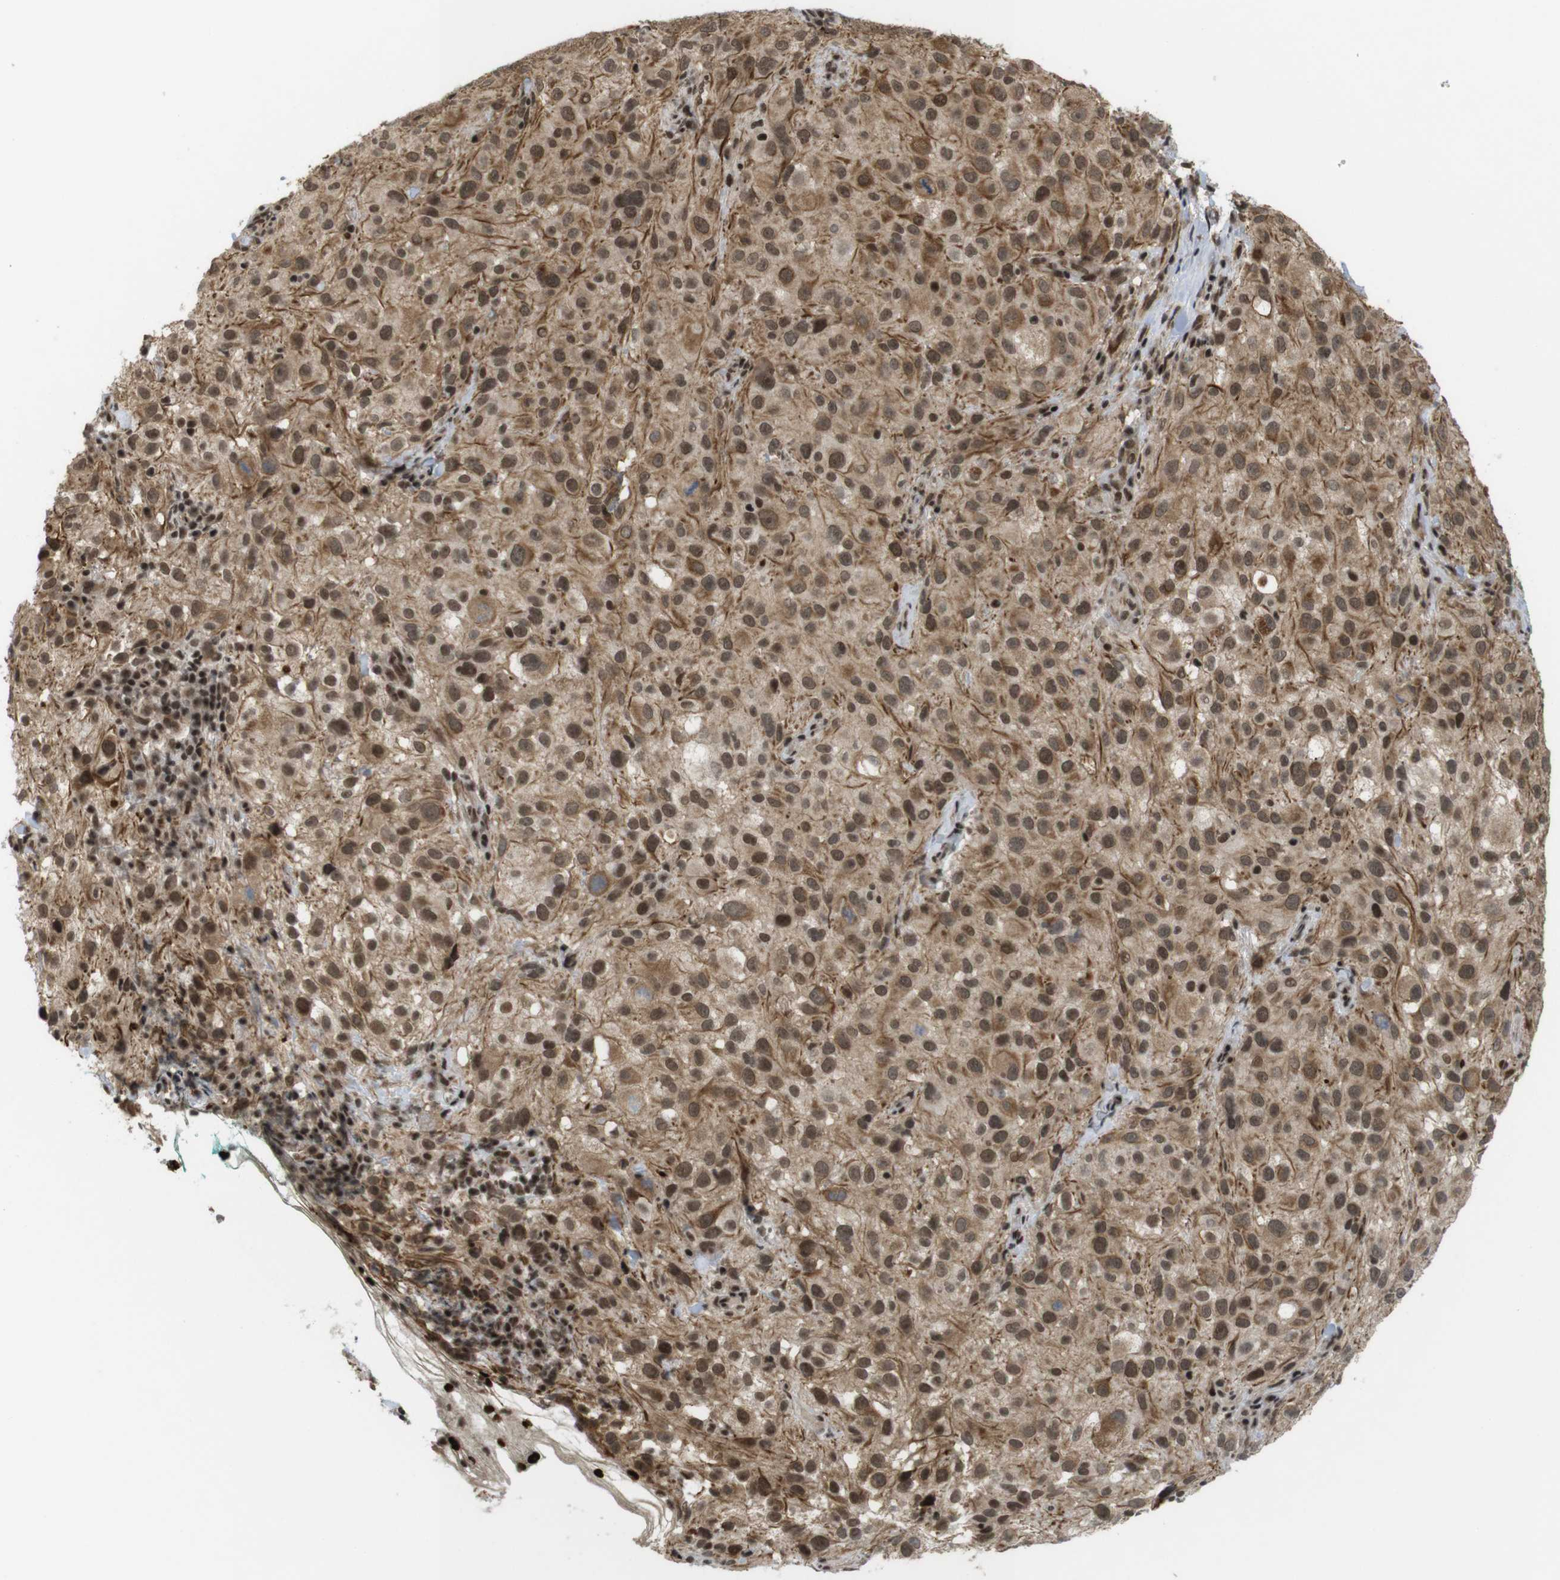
{"staining": {"intensity": "moderate", "quantity": ">75%", "location": "cytoplasmic/membranous,nuclear"}, "tissue": "melanoma", "cell_type": "Tumor cells", "image_type": "cancer", "snomed": [{"axis": "morphology", "description": "Necrosis, NOS"}, {"axis": "morphology", "description": "Malignant melanoma, NOS"}, {"axis": "topography", "description": "Skin"}], "caption": "The immunohistochemical stain shows moderate cytoplasmic/membranous and nuclear expression in tumor cells of malignant melanoma tissue.", "gene": "SP2", "patient": {"sex": "female", "age": 87}}